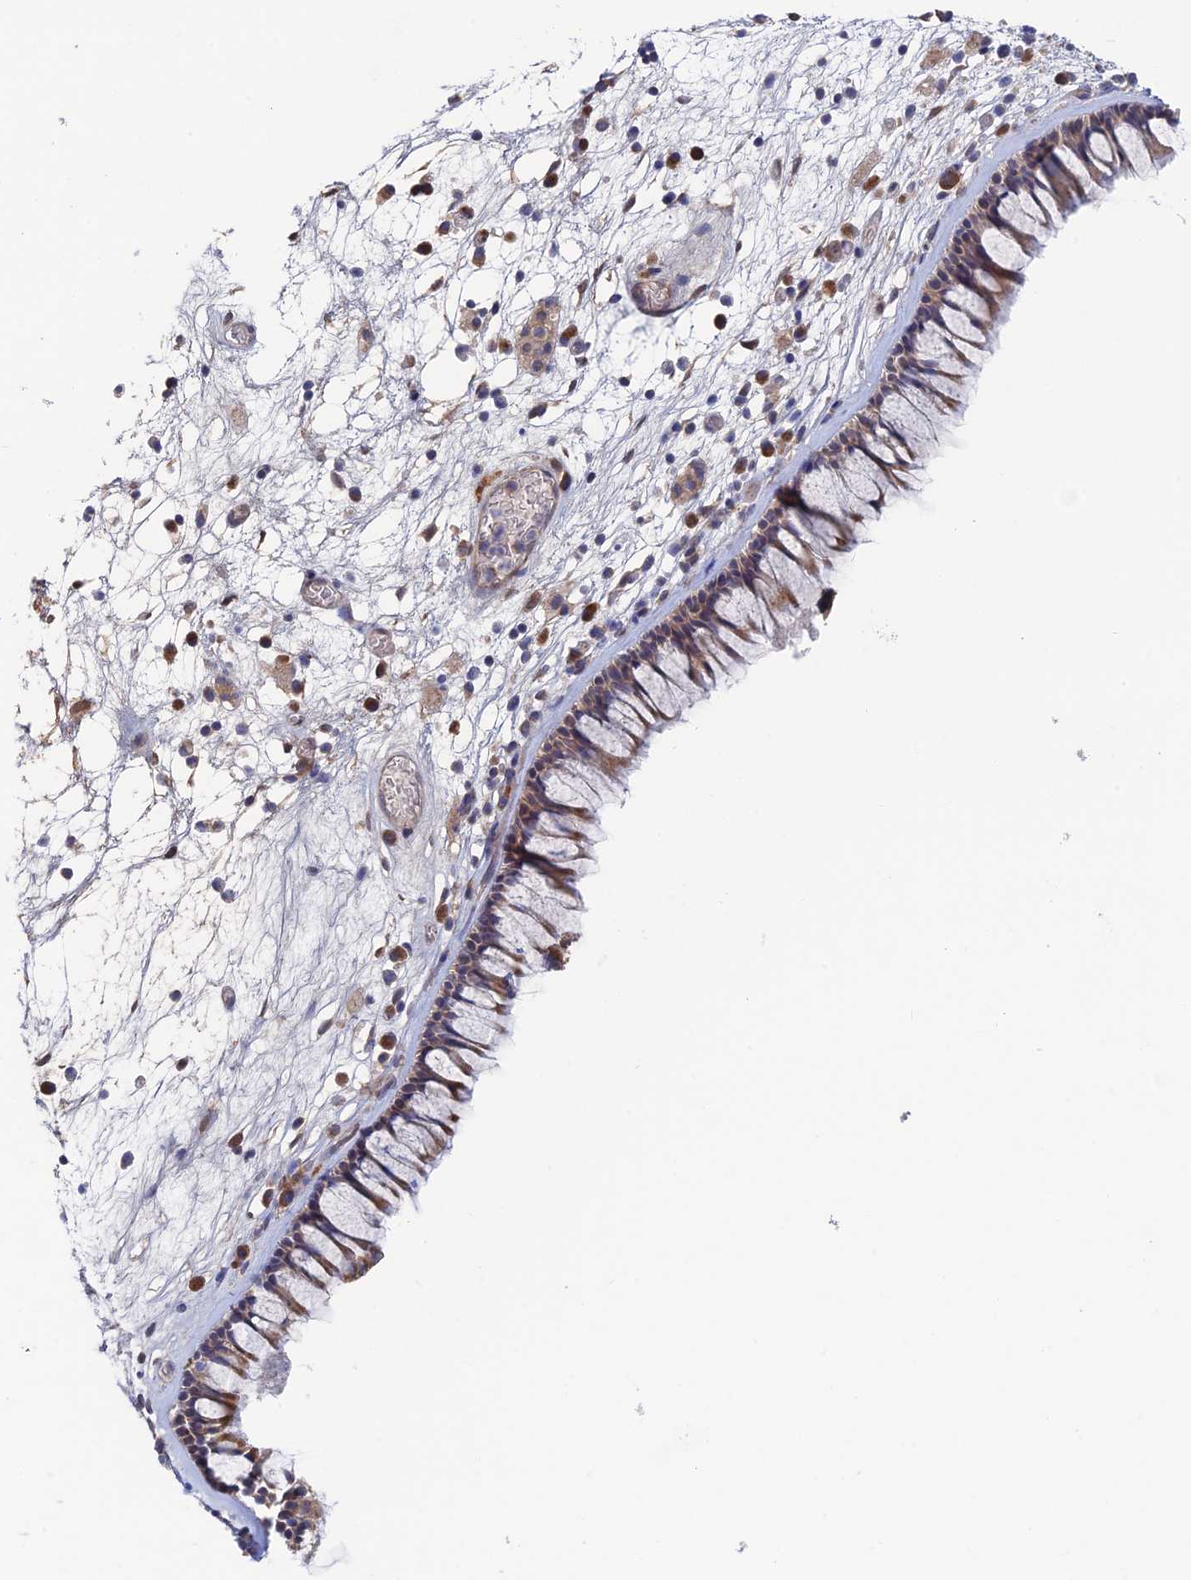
{"staining": {"intensity": "moderate", "quantity": ">75%", "location": "cytoplasmic/membranous"}, "tissue": "nasopharynx", "cell_type": "Respiratory epithelial cells", "image_type": "normal", "snomed": [{"axis": "morphology", "description": "Normal tissue, NOS"}, {"axis": "morphology", "description": "Inflammation, NOS"}, {"axis": "morphology", "description": "Malignant melanoma, Metastatic site"}, {"axis": "topography", "description": "Nasopharynx"}], "caption": "Protein staining of normal nasopharynx exhibits moderate cytoplasmic/membranous expression in about >75% of respiratory epithelial cells.", "gene": "ZNF320", "patient": {"sex": "male", "age": 70}}